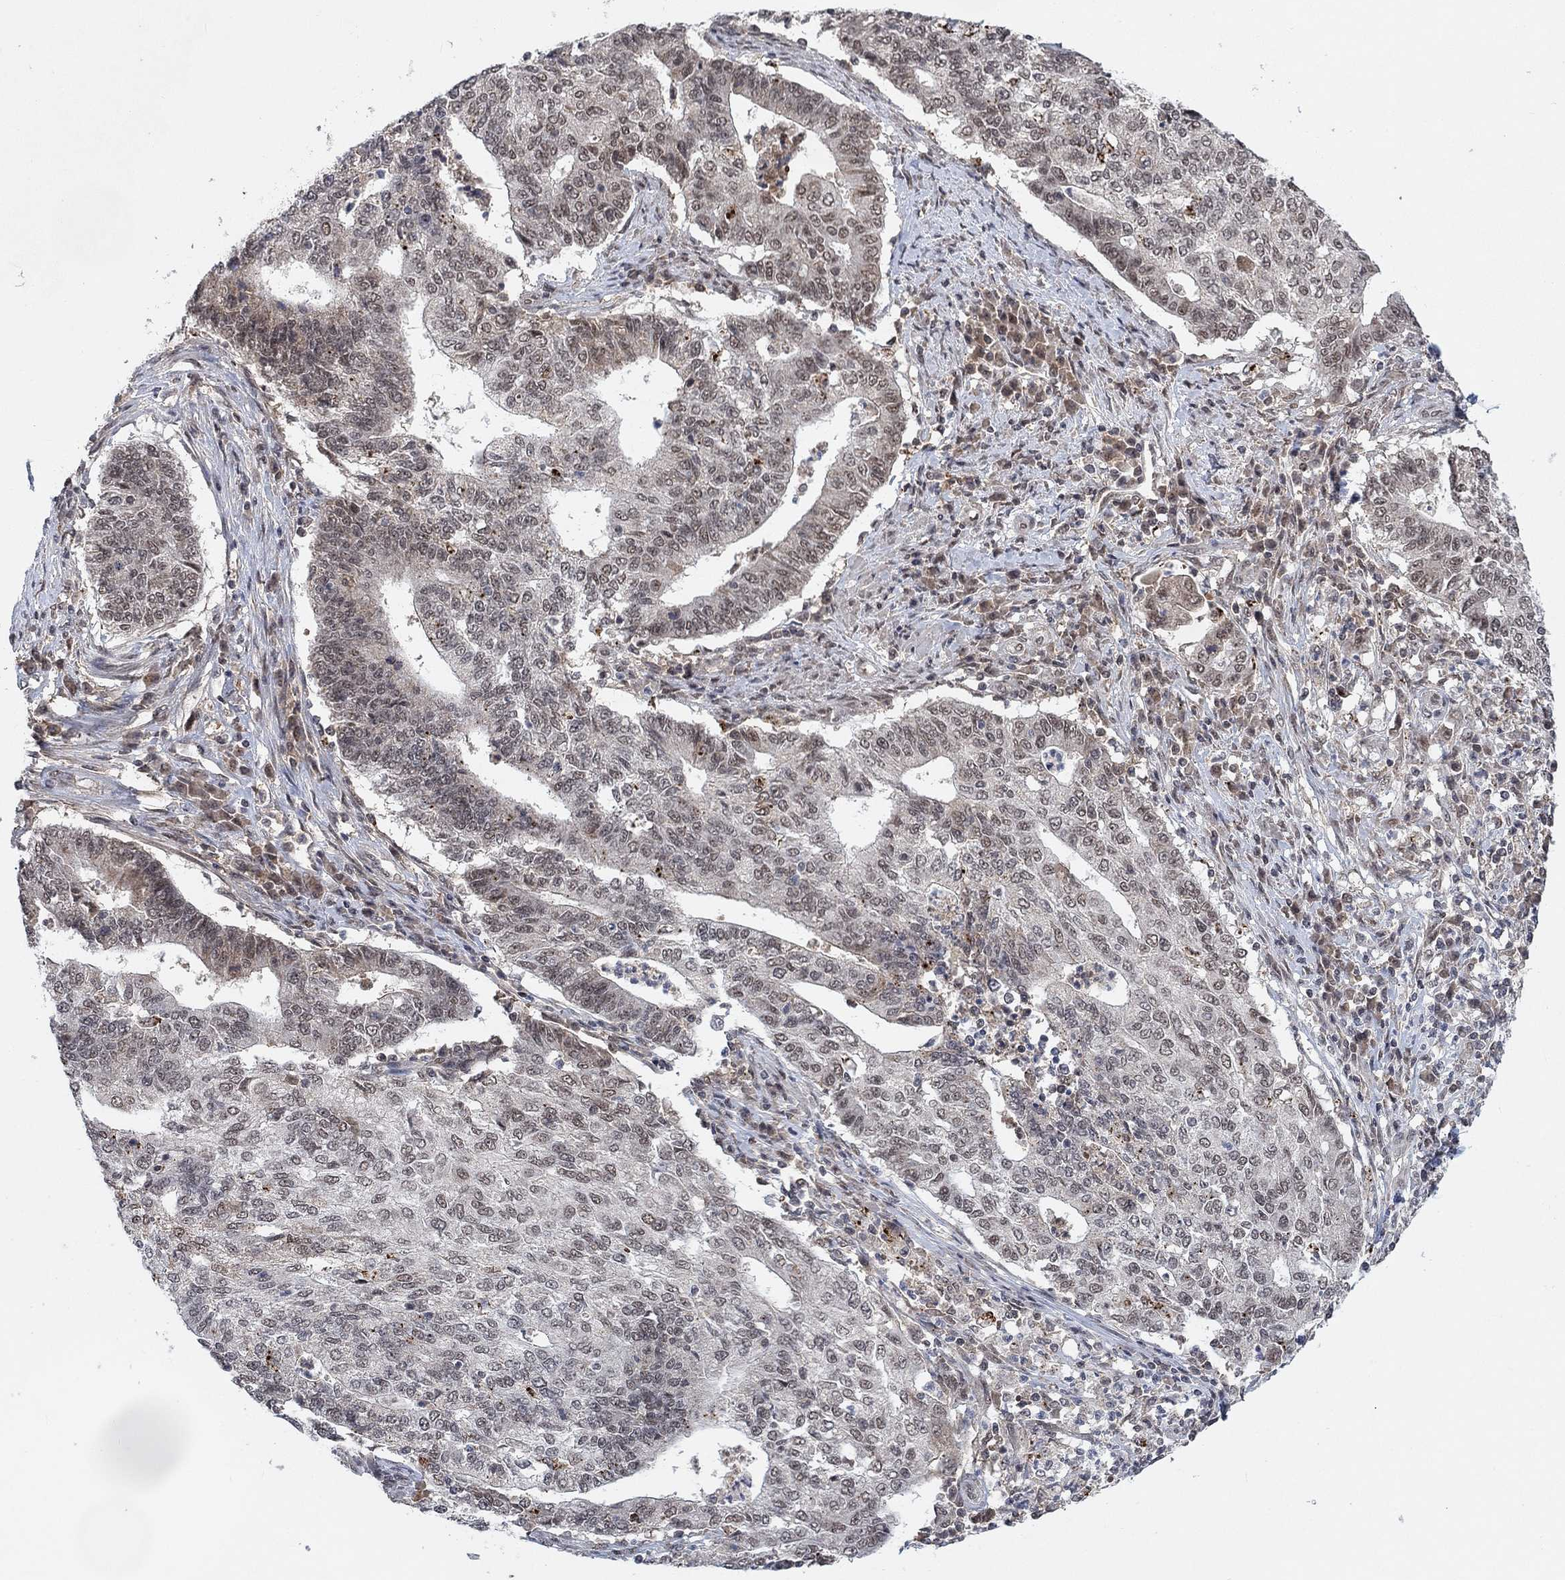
{"staining": {"intensity": "negative", "quantity": "none", "location": "none"}, "tissue": "endometrial cancer", "cell_type": "Tumor cells", "image_type": "cancer", "snomed": [{"axis": "morphology", "description": "Adenocarcinoma, NOS"}, {"axis": "topography", "description": "Uterus"}, {"axis": "topography", "description": "Endometrium"}], "caption": "This is an IHC image of human endometrial adenocarcinoma. There is no positivity in tumor cells.", "gene": "THAP8", "patient": {"sex": "female", "age": 54}}